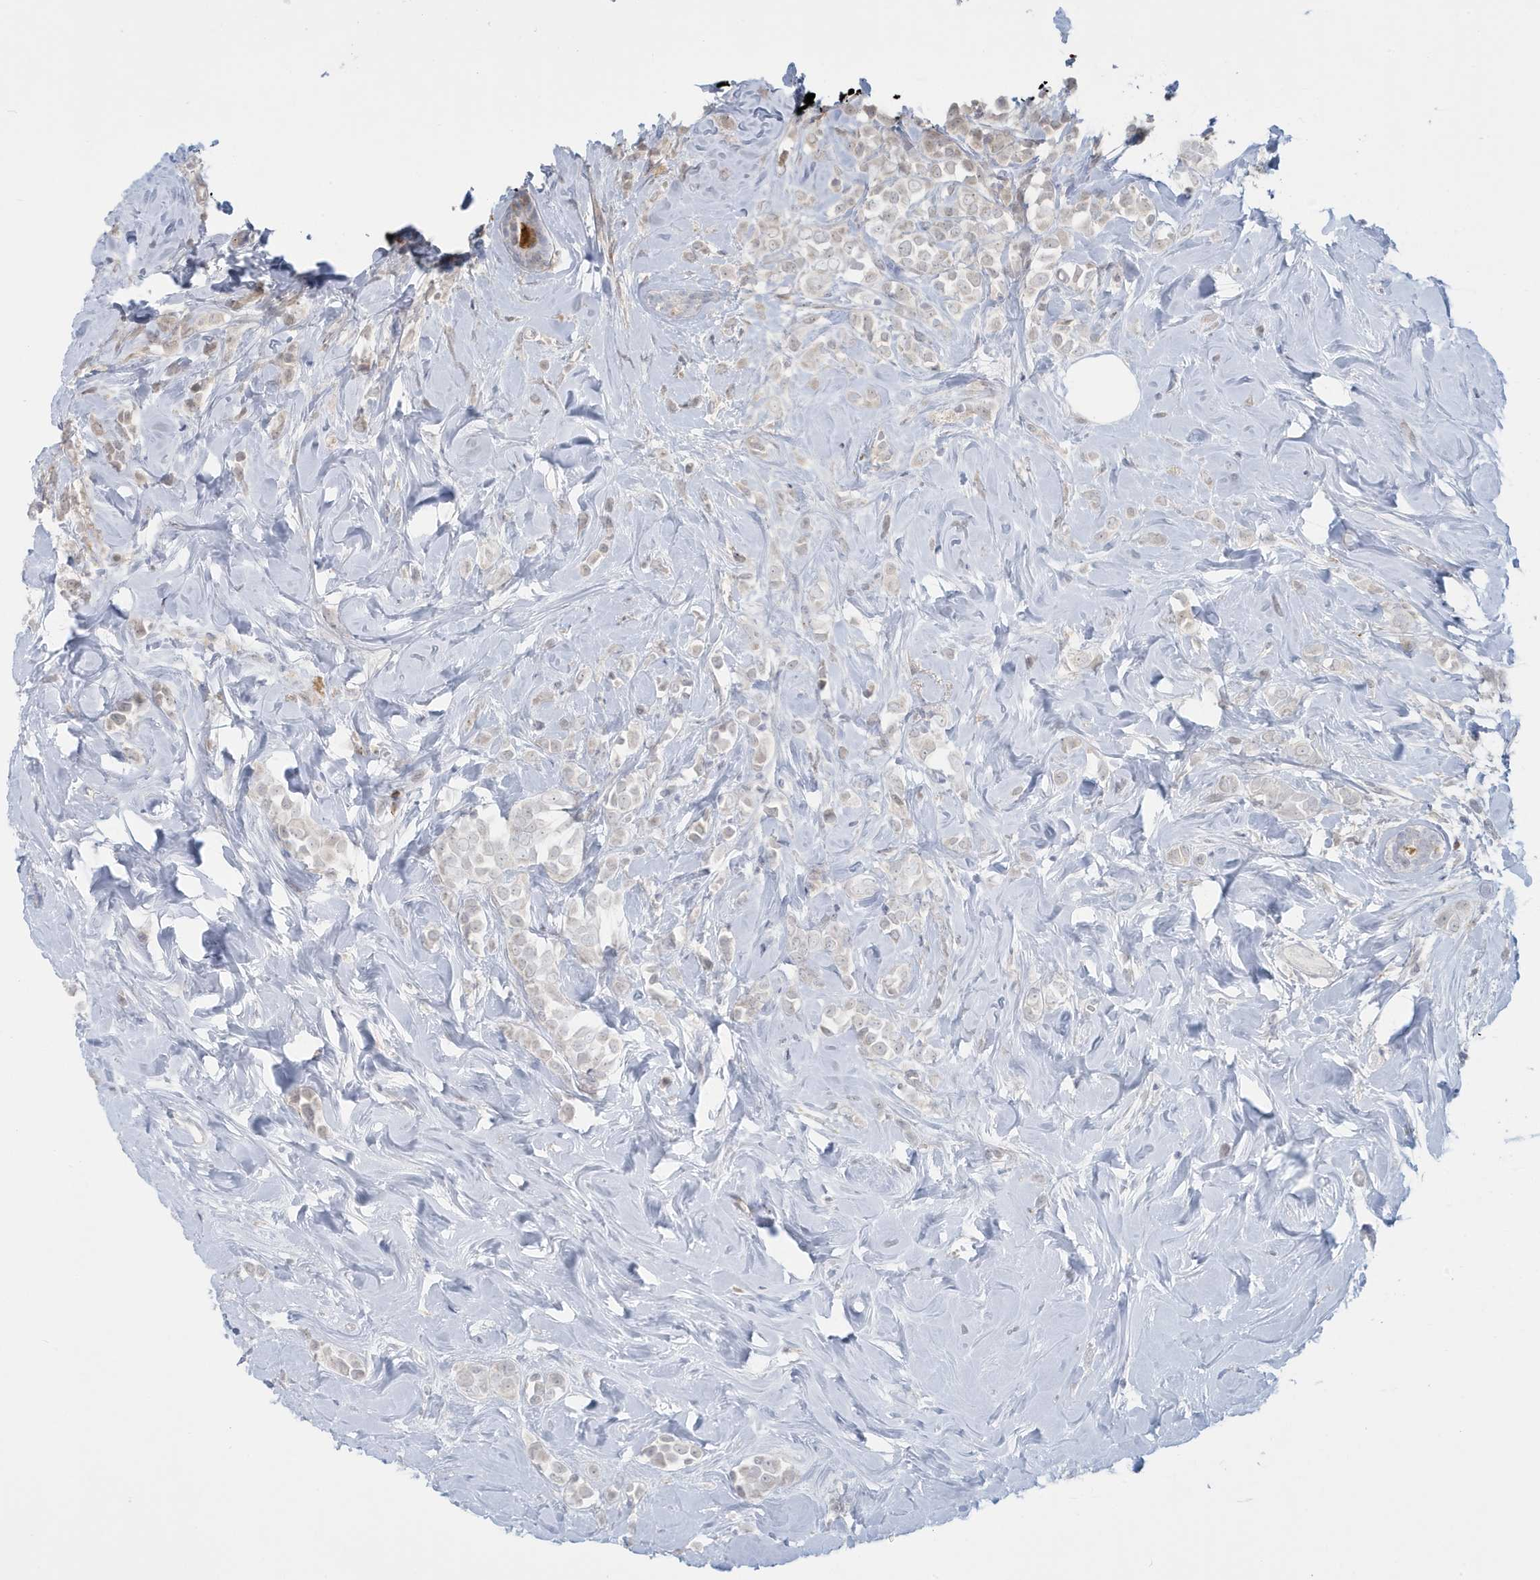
{"staining": {"intensity": "negative", "quantity": "none", "location": "none"}, "tissue": "breast cancer", "cell_type": "Tumor cells", "image_type": "cancer", "snomed": [{"axis": "morphology", "description": "Lobular carcinoma"}, {"axis": "topography", "description": "Breast"}], "caption": "Tumor cells are negative for brown protein staining in breast cancer.", "gene": "HERC6", "patient": {"sex": "female", "age": 47}}